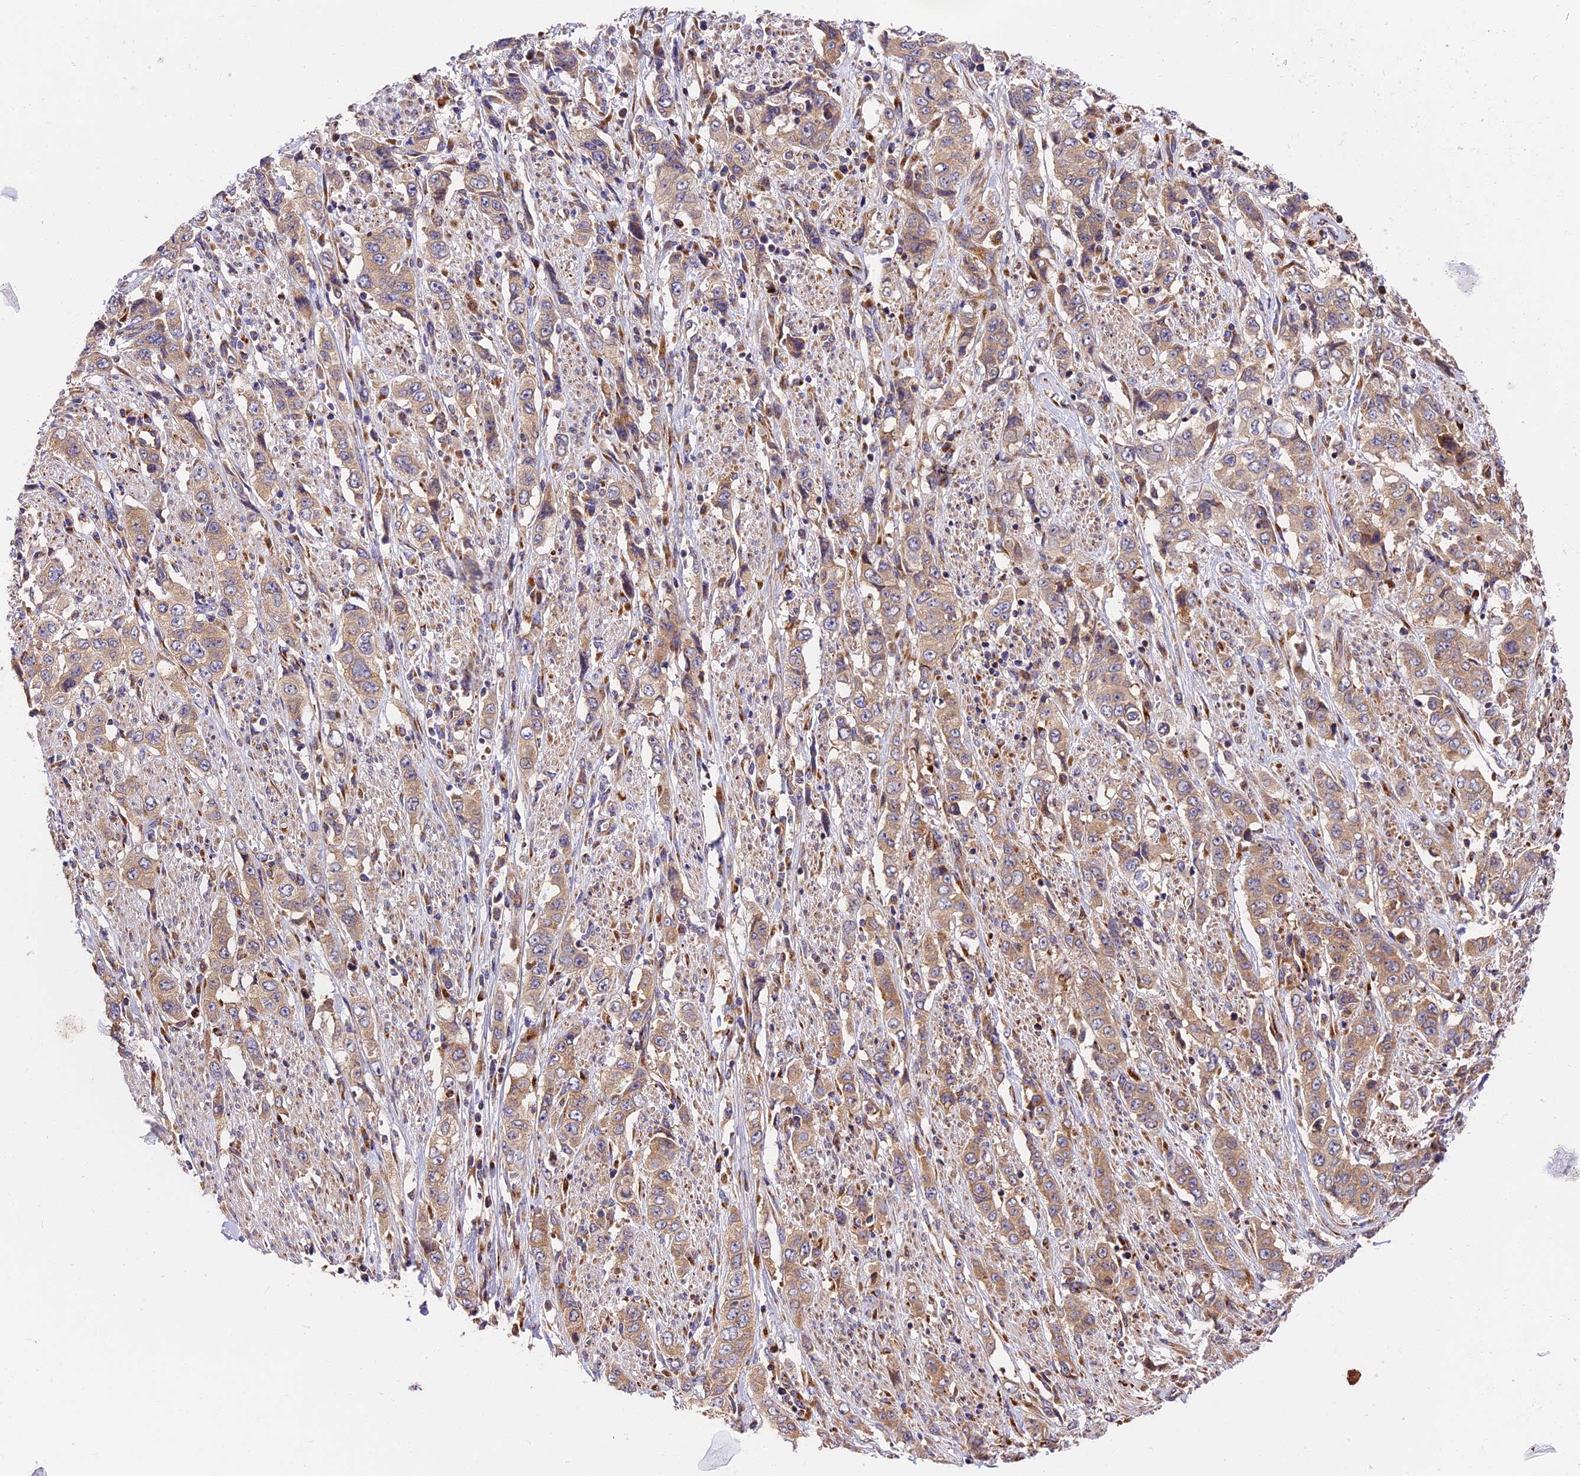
{"staining": {"intensity": "weak", "quantity": "25%-75%", "location": "cytoplasmic/membranous"}, "tissue": "stomach cancer", "cell_type": "Tumor cells", "image_type": "cancer", "snomed": [{"axis": "morphology", "description": "Adenocarcinoma, NOS"}, {"axis": "topography", "description": "Stomach, upper"}], "caption": "DAB (3,3'-diaminobenzidine) immunohistochemical staining of stomach cancer (adenocarcinoma) exhibits weak cytoplasmic/membranous protein positivity in about 25%-75% of tumor cells. (DAB IHC, brown staining for protein, blue staining for nuclei).", "gene": "MRAS", "patient": {"sex": "male", "age": 62}}